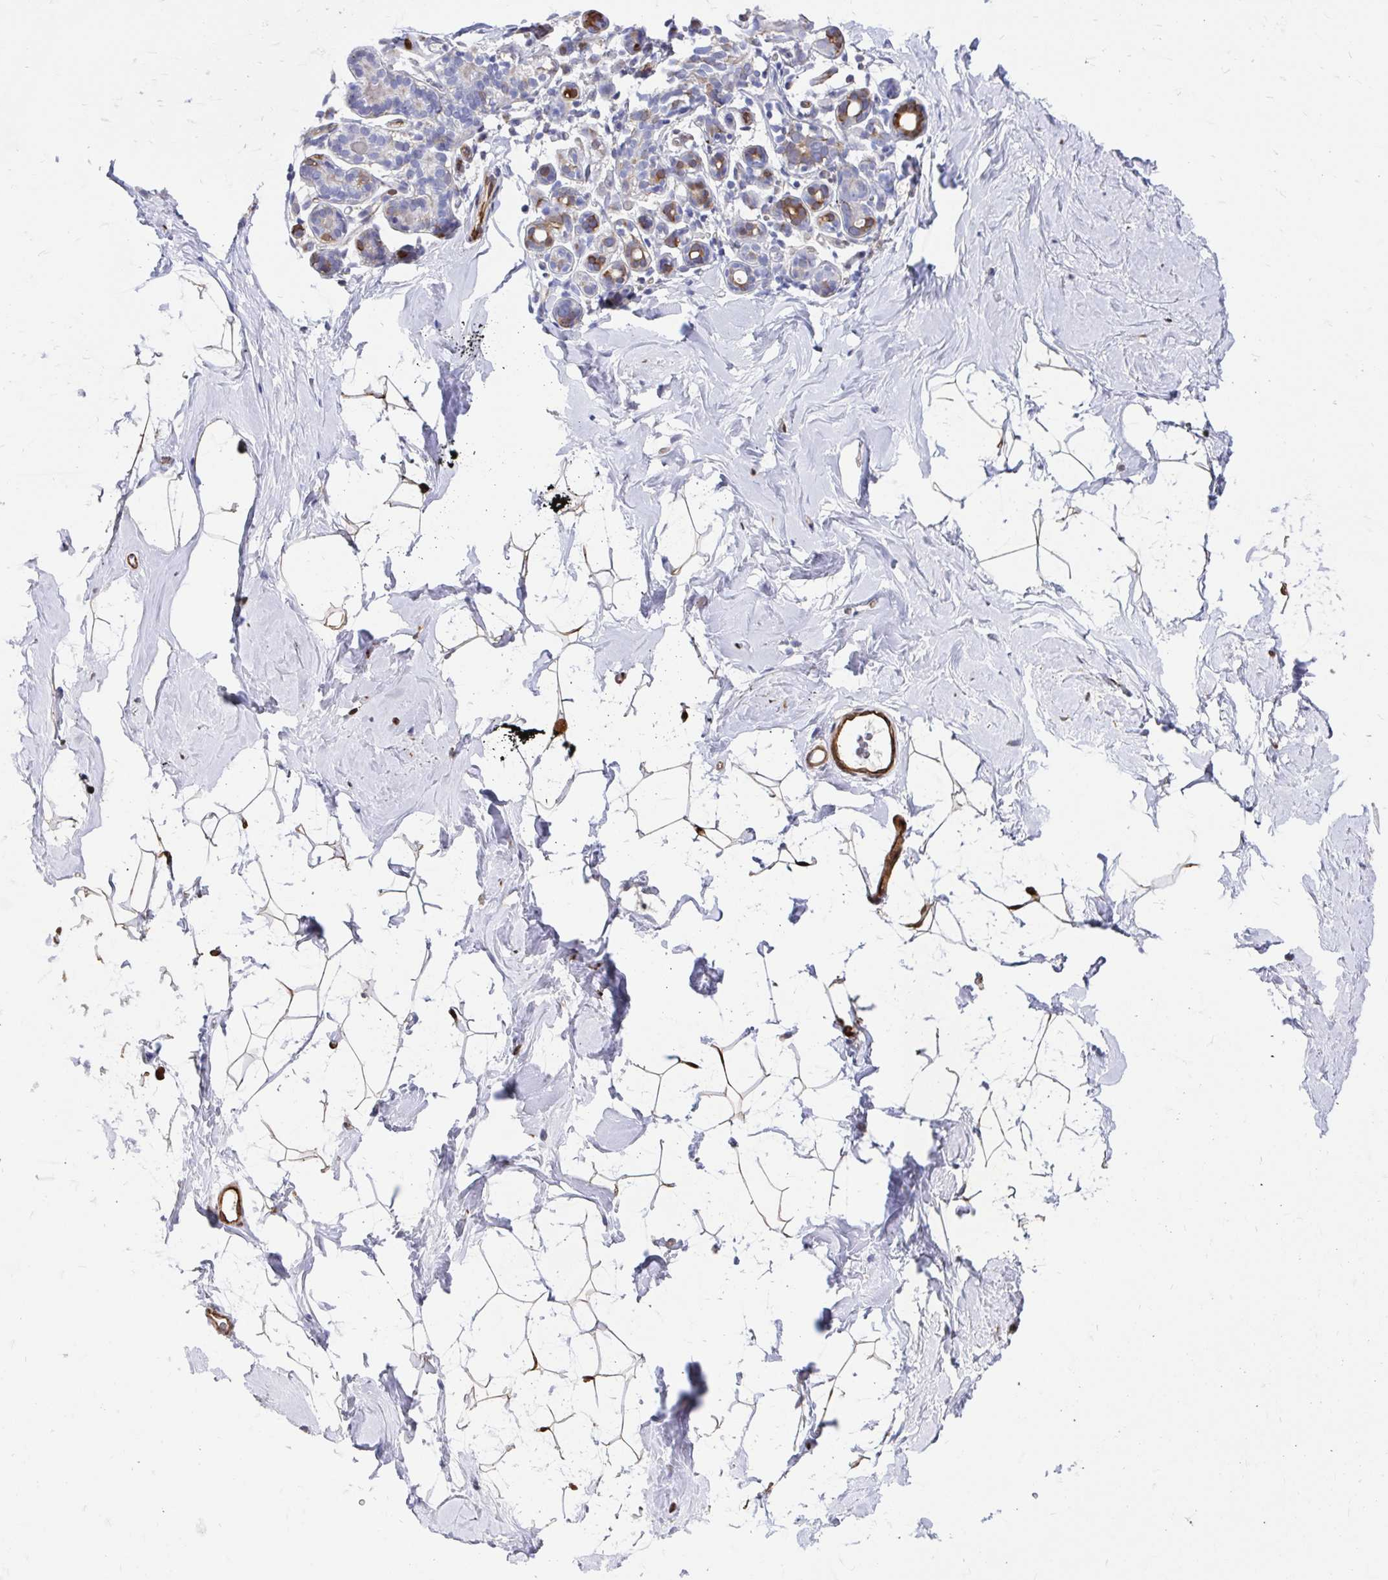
{"staining": {"intensity": "moderate", "quantity": "25%-75%", "location": "cytoplasmic/membranous"}, "tissue": "breast", "cell_type": "Adipocytes", "image_type": "normal", "snomed": [{"axis": "morphology", "description": "Normal tissue, NOS"}, {"axis": "topography", "description": "Breast"}], "caption": "Human breast stained with a brown dye shows moderate cytoplasmic/membranous positive expression in about 25%-75% of adipocytes.", "gene": "CDKL1", "patient": {"sex": "female", "age": 32}}